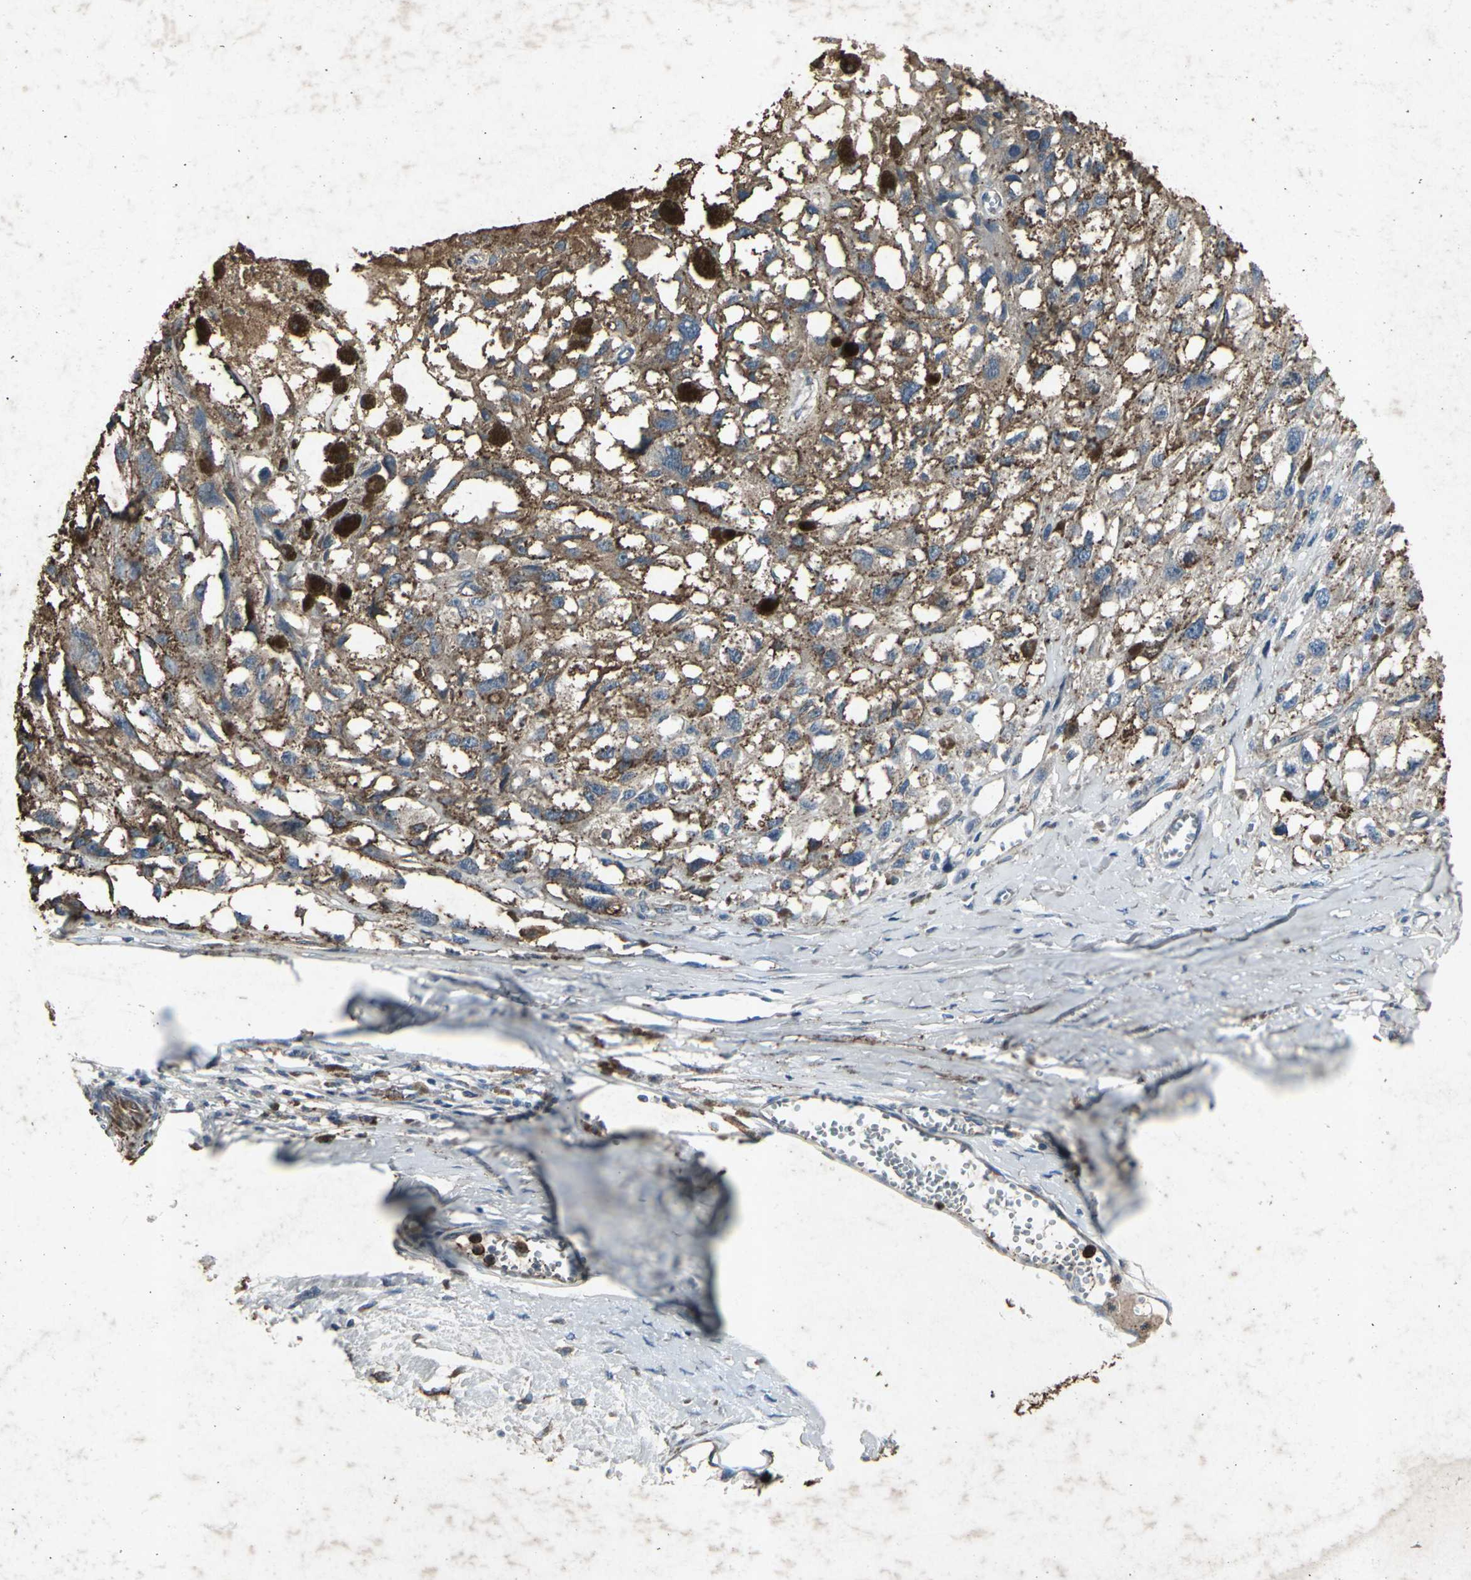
{"staining": {"intensity": "strong", "quantity": "25%-75%", "location": "cytoplasmic/membranous"}, "tissue": "melanoma", "cell_type": "Tumor cells", "image_type": "cancer", "snomed": [{"axis": "morphology", "description": "Malignant melanoma, Metastatic site"}, {"axis": "topography", "description": "Lymph node"}], "caption": "Protein staining exhibits strong cytoplasmic/membranous staining in about 25%-75% of tumor cells in melanoma.", "gene": "CCR9", "patient": {"sex": "male", "age": 59}}